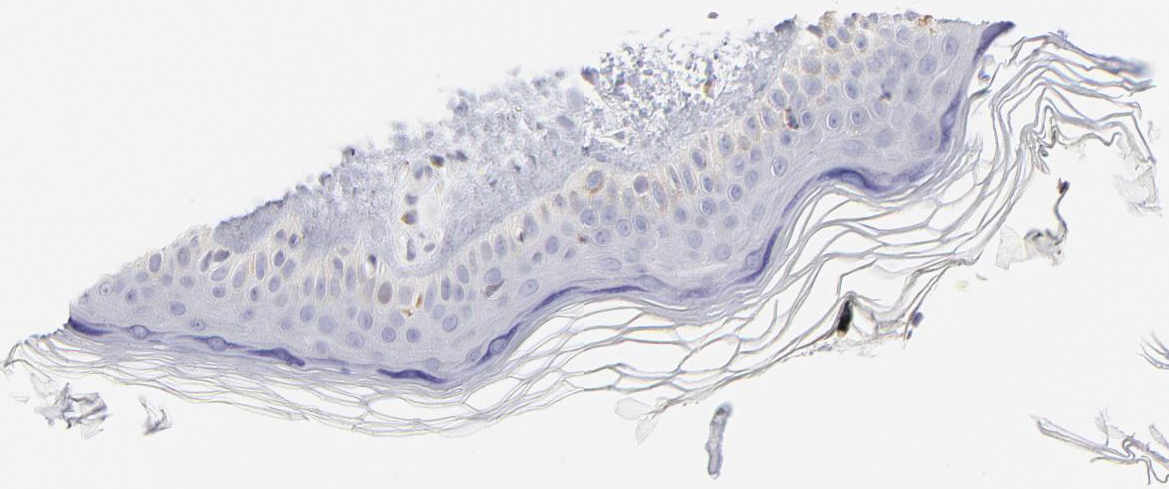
{"staining": {"intensity": "negative", "quantity": "none", "location": "none"}, "tissue": "skin", "cell_type": "Fibroblasts", "image_type": "normal", "snomed": [{"axis": "morphology", "description": "Normal tissue, NOS"}, {"axis": "topography", "description": "Skin"}], "caption": "Immunohistochemical staining of normal human skin demonstrates no significant positivity in fibroblasts. The staining was performed using DAB (3,3'-diaminobenzidine) to visualize the protein expression in brown, while the nuclei were stained in blue with hematoxylin (Magnification: 20x).", "gene": "TST", "patient": {"sex": "female", "age": 19}}